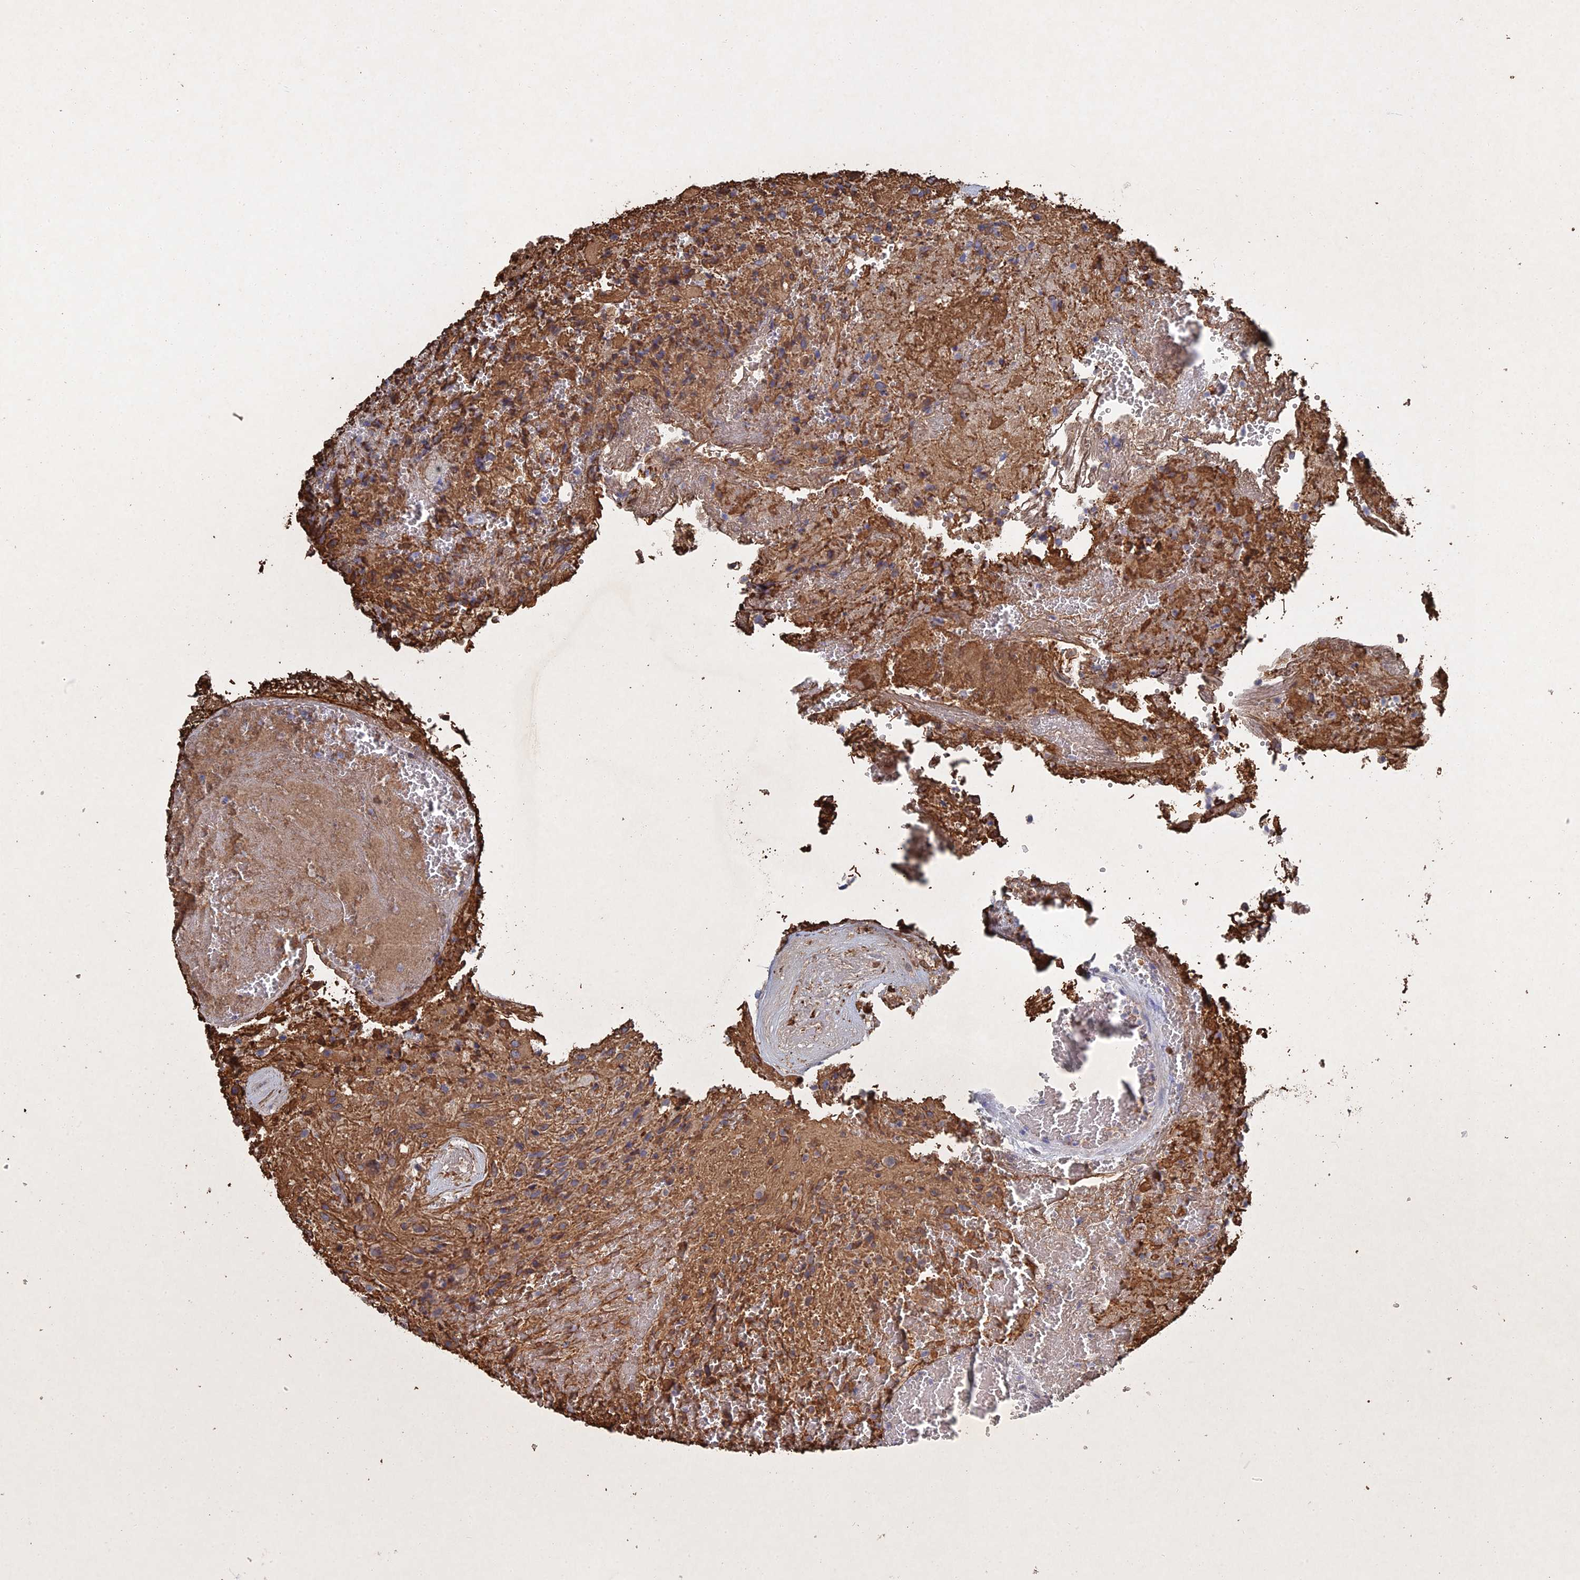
{"staining": {"intensity": "moderate", "quantity": "<25%", "location": "cytoplasmic/membranous"}, "tissue": "glioma", "cell_type": "Tumor cells", "image_type": "cancer", "snomed": [{"axis": "morphology", "description": "Glioma, malignant, High grade"}, {"axis": "topography", "description": "Brain"}], "caption": "Malignant high-grade glioma tissue displays moderate cytoplasmic/membranous positivity in approximately <25% of tumor cells, visualized by immunohistochemistry.", "gene": "GFAP", "patient": {"sex": "male", "age": 56}}